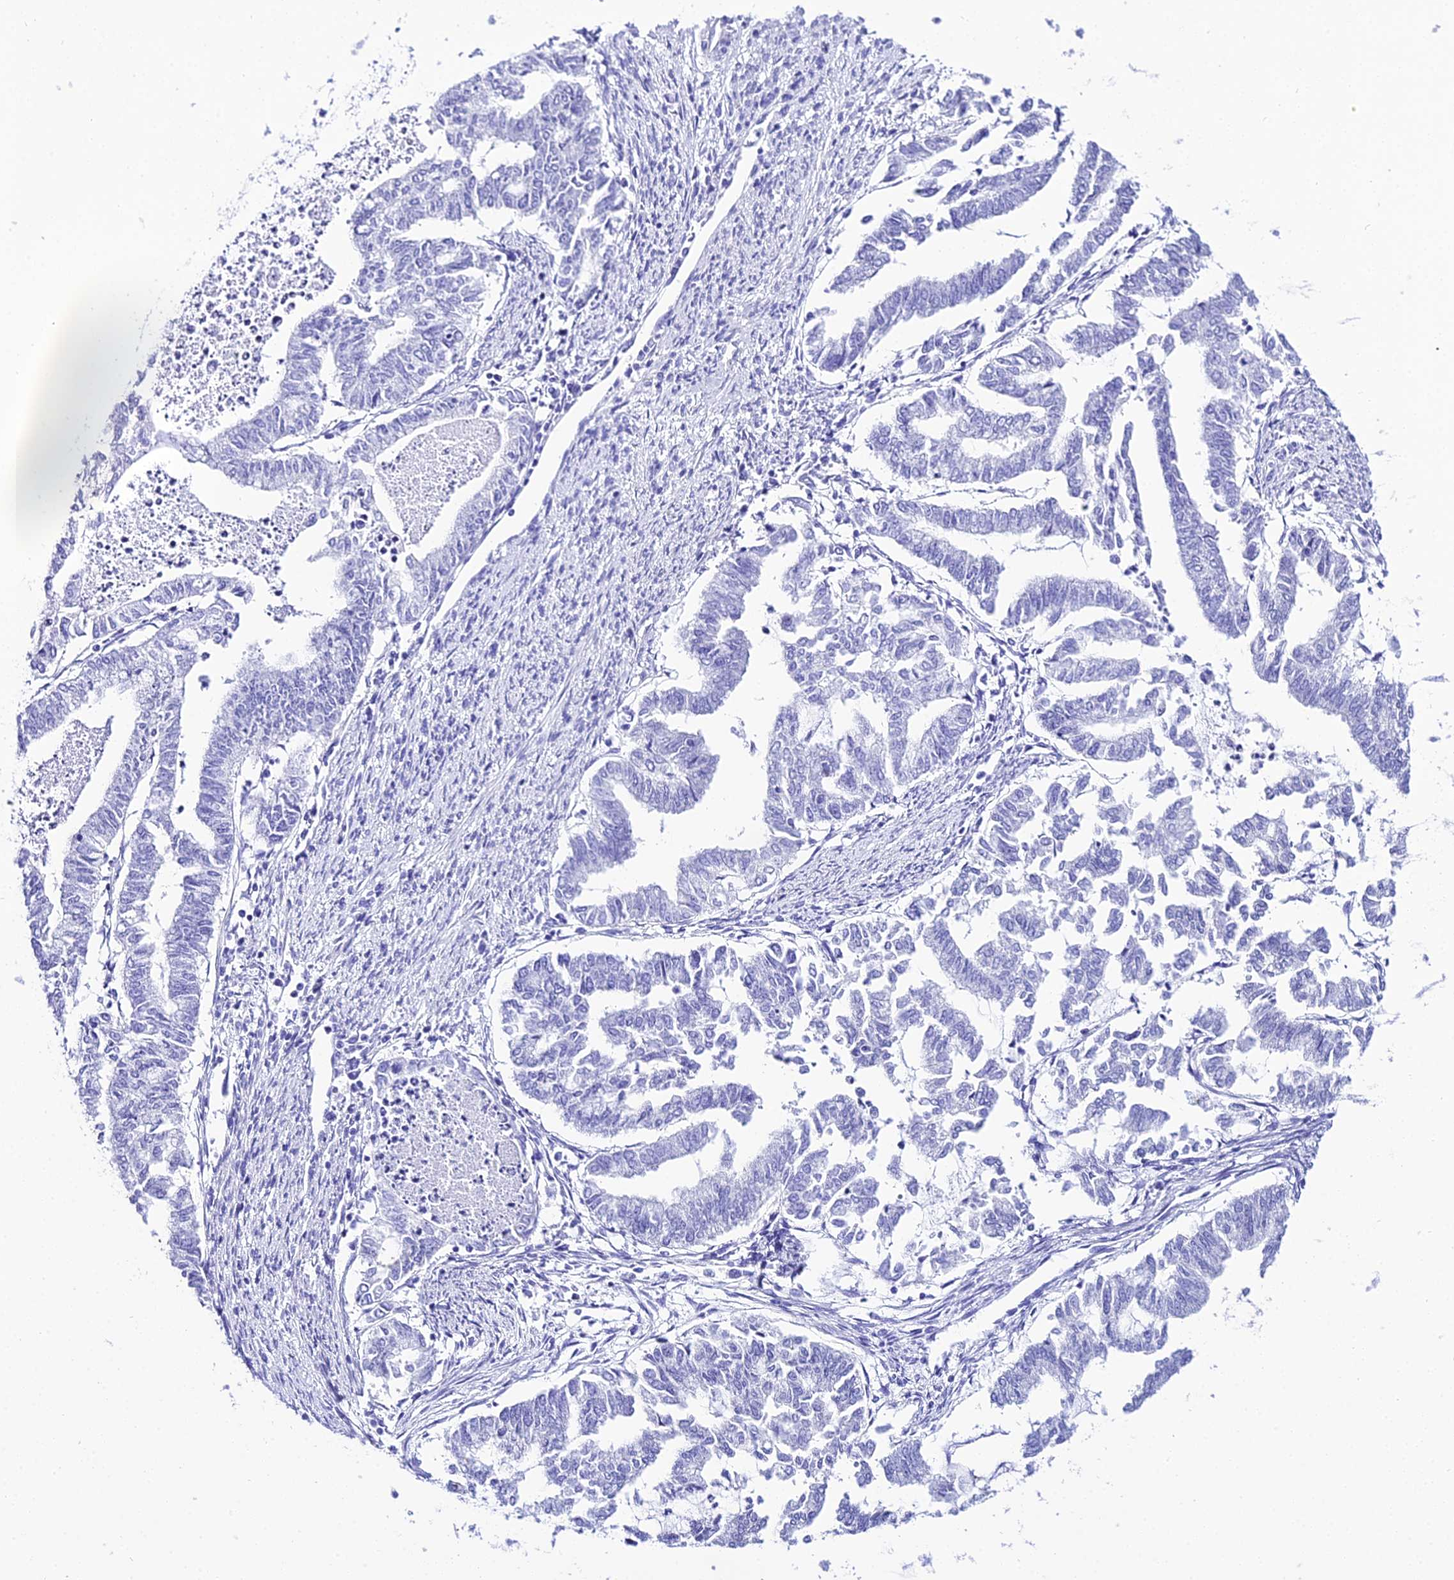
{"staining": {"intensity": "negative", "quantity": "none", "location": "none"}, "tissue": "endometrial cancer", "cell_type": "Tumor cells", "image_type": "cancer", "snomed": [{"axis": "morphology", "description": "Adenocarcinoma, NOS"}, {"axis": "topography", "description": "Endometrium"}], "caption": "Immunohistochemical staining of endometrial cancer (adenocarcinoma) reveals no significant expression in tumor cells.", "gene": "TRMT44", "patient": {"sex": "female", "age": 79}}